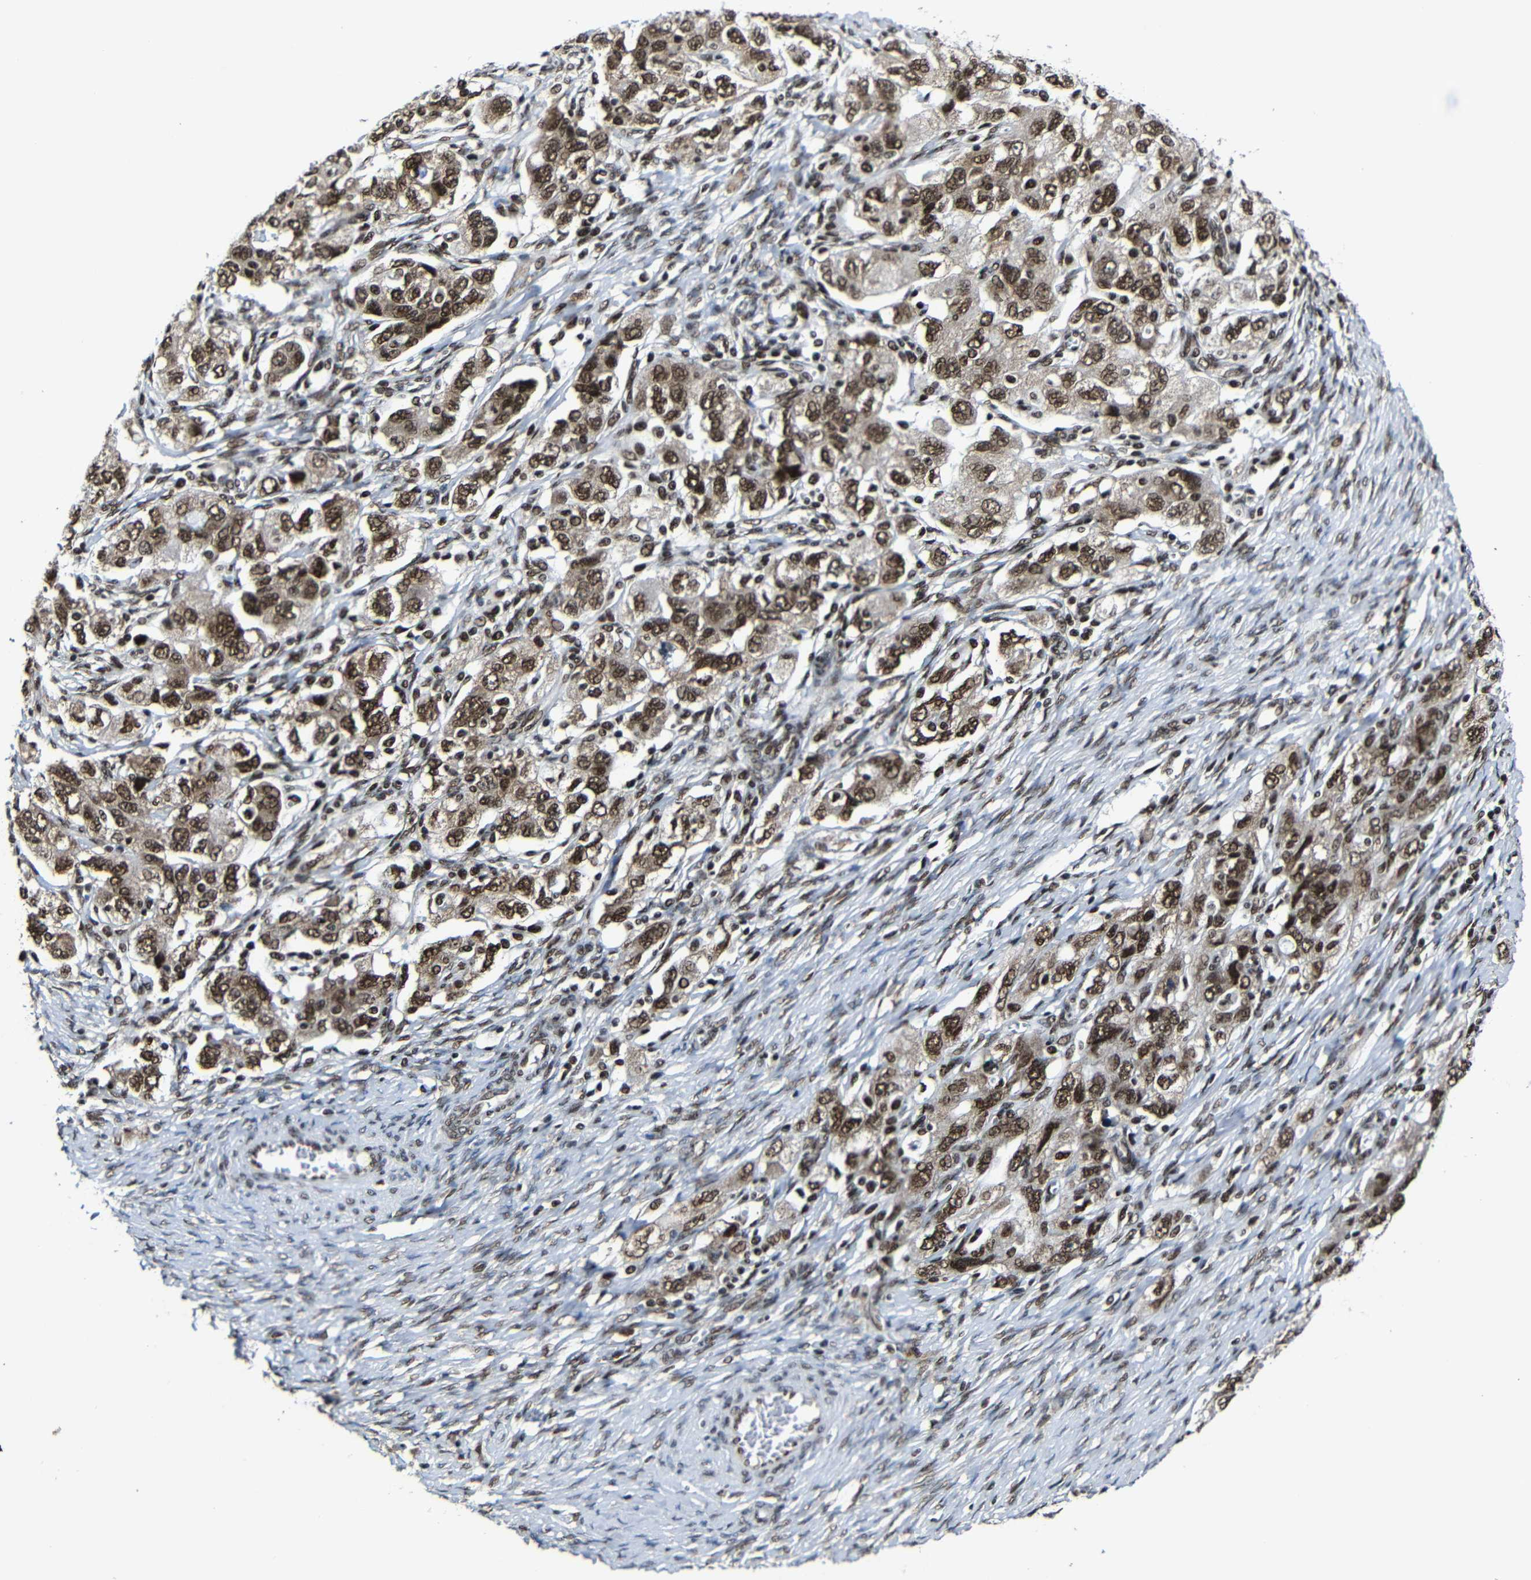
{"staining": {"intensity": "strong", "quantity": ">75%", "location": "nuclear"}, "tissue": "ovarian cancer", "cell_type": "Tumor cells", "image_type": "cancer", "snomed": [{"axis": "morphology", "description": "Carcinoma, NOS"}, {"axis": "morphology", "description": "Cystadenocarcinoma, serous, NOS"}, {"axis": "topography", "description": "Ovary"}], "caption": "Carcinoma (ovarian) stained with DAB immunohistochemistry demonstrates high levels of strong nuclear expression in approximately >75% of tumor cells.", "gene": "PTBP1", "patient": {"sex": "female", "age": 69}}